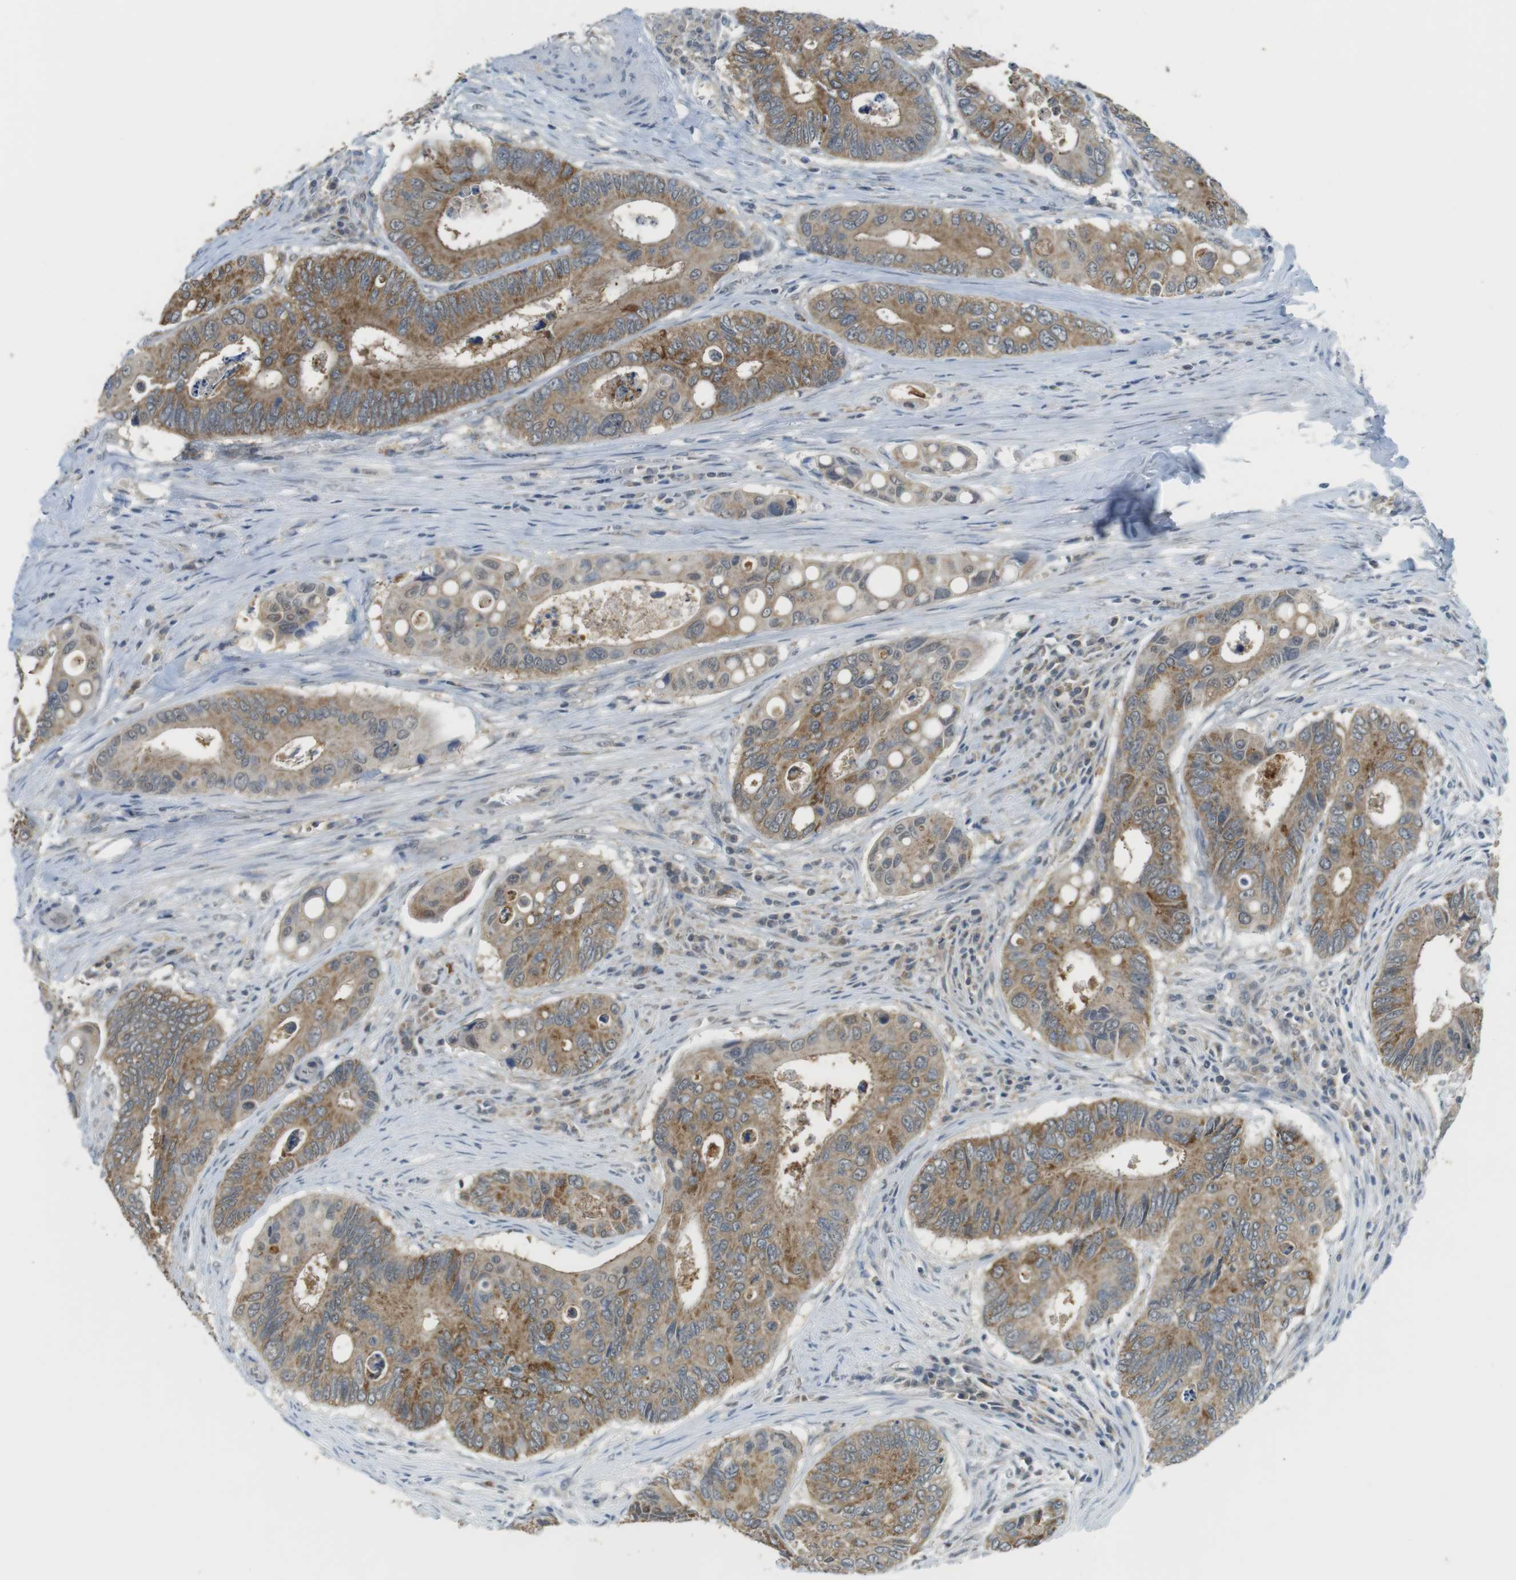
{"staining": {"intensity": "moderate", "quantity": ">75%", "location": "cytoplasmic/membranous"}, "tissue": "colorectal cancer", "cell_type": "Tumor cells", "image_type": "cancer", "snomed": [{"axis": "morphology", "description": "Inflammation, NOS"}, {"axis": "morphology", "description": "Adenocarcinoma, NOS"}, {"axis": "topography", "description": "Colon"}], "caption": "An IHC micrograph of tumor tissue is shown. Protein staining in brown highlights moderate cytoplasmic/membranous positivity in colorectal adenocarcinoma within tumor cells.", "gene": "BRI3BP", "patient": {"sex": "male", "age": 72}}